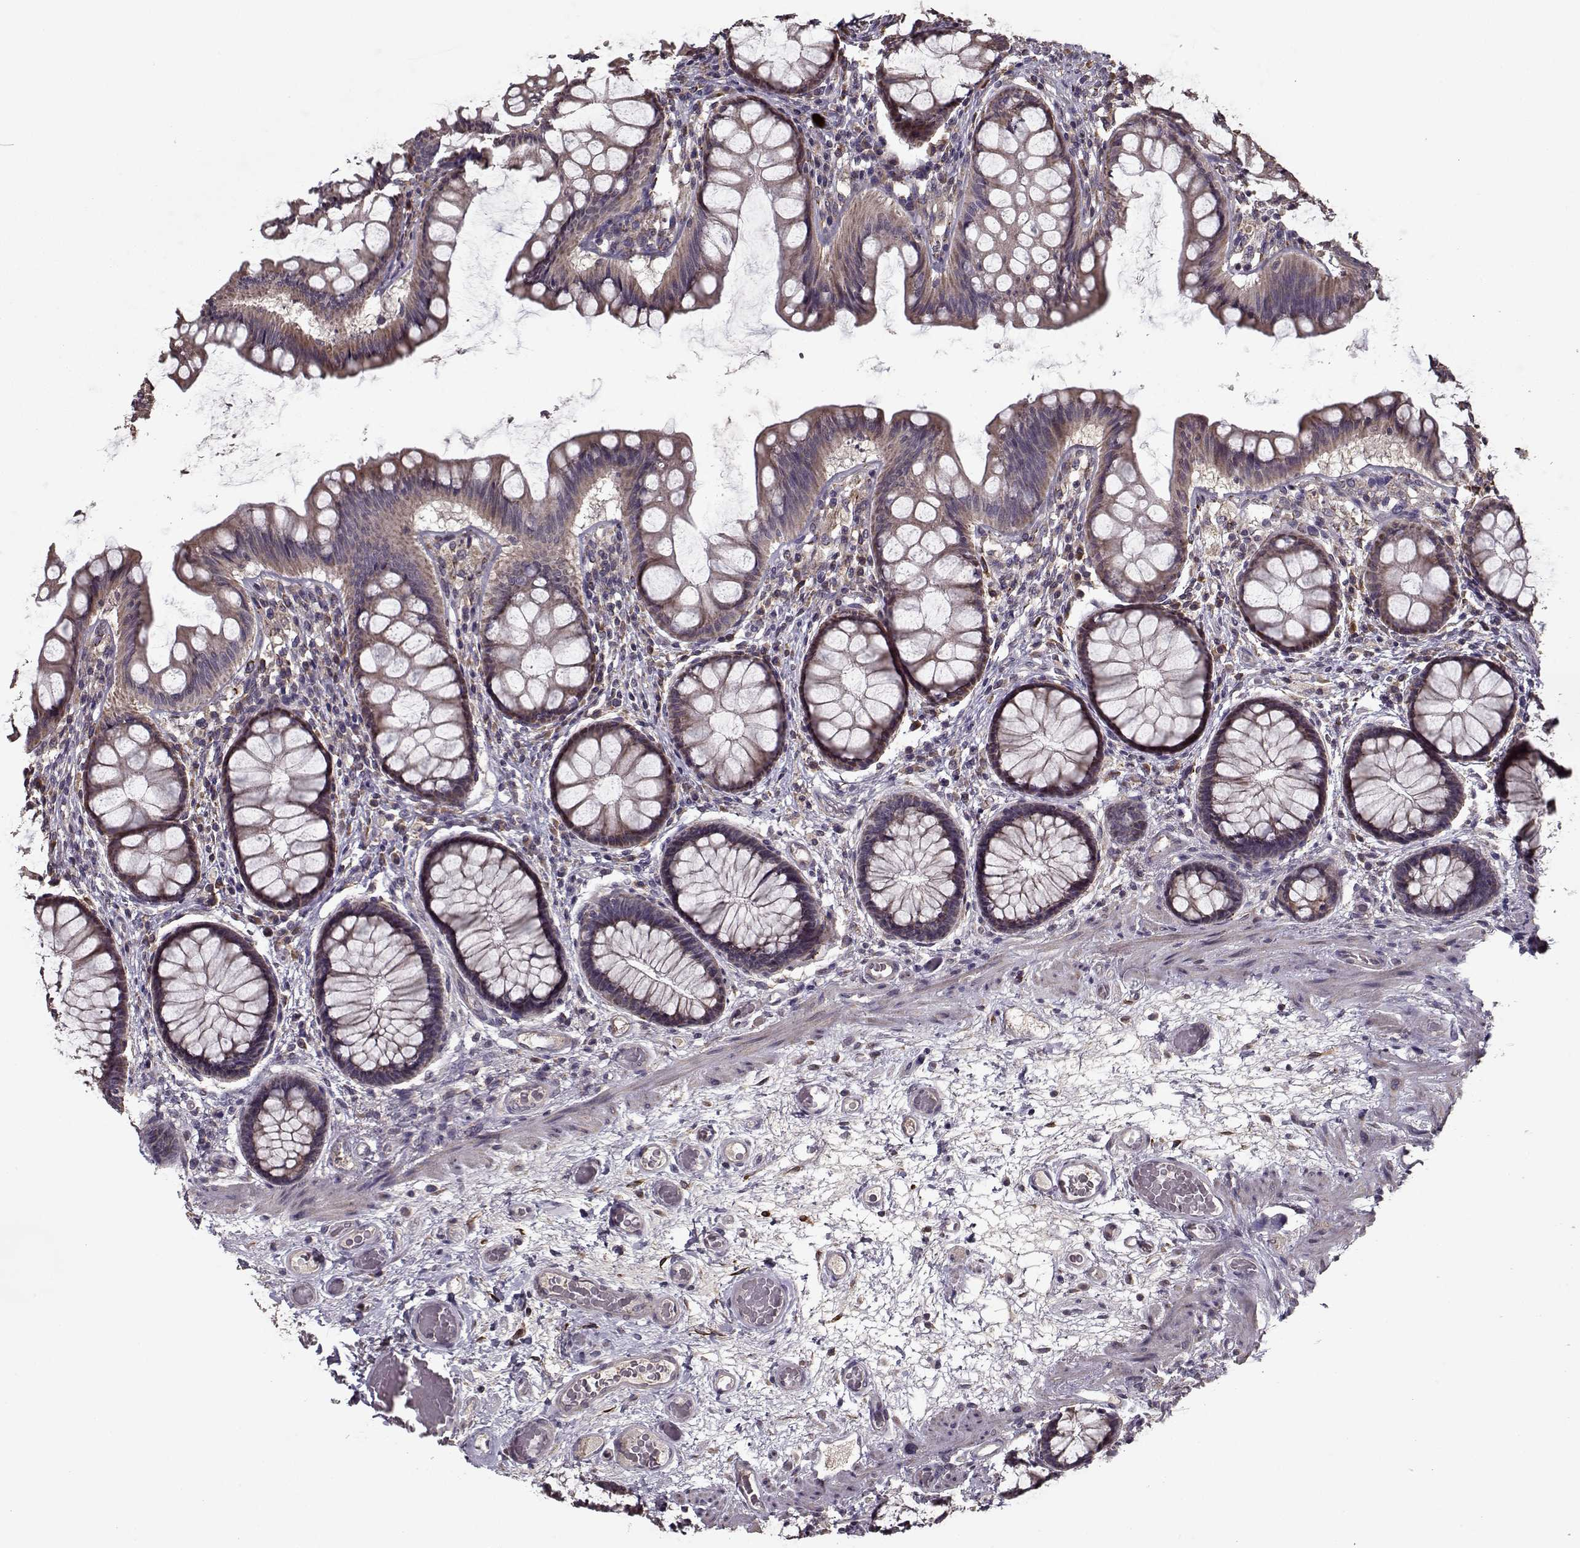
{"staining": {"intensity": "weak", "quantity": ">75%", "location": "cytoplasmic/membranous"}, "tissue": "colon", "cell_type": "Endothelial cells", "image_type": "normal", "snomed": [{"axis": "morphology", "description": "Normal tissue, NOS"}, {"axis": "topography", "description": "Colon"}], "caption": "This image shows immunohistochemistry (IHC) staining of normal human colon, with low weak cytoplasmic/membranous expression in approximately >75% of endothelial cells.", "gene": "IMMP1L", "patient": {"sex": "female", "age": 65}}